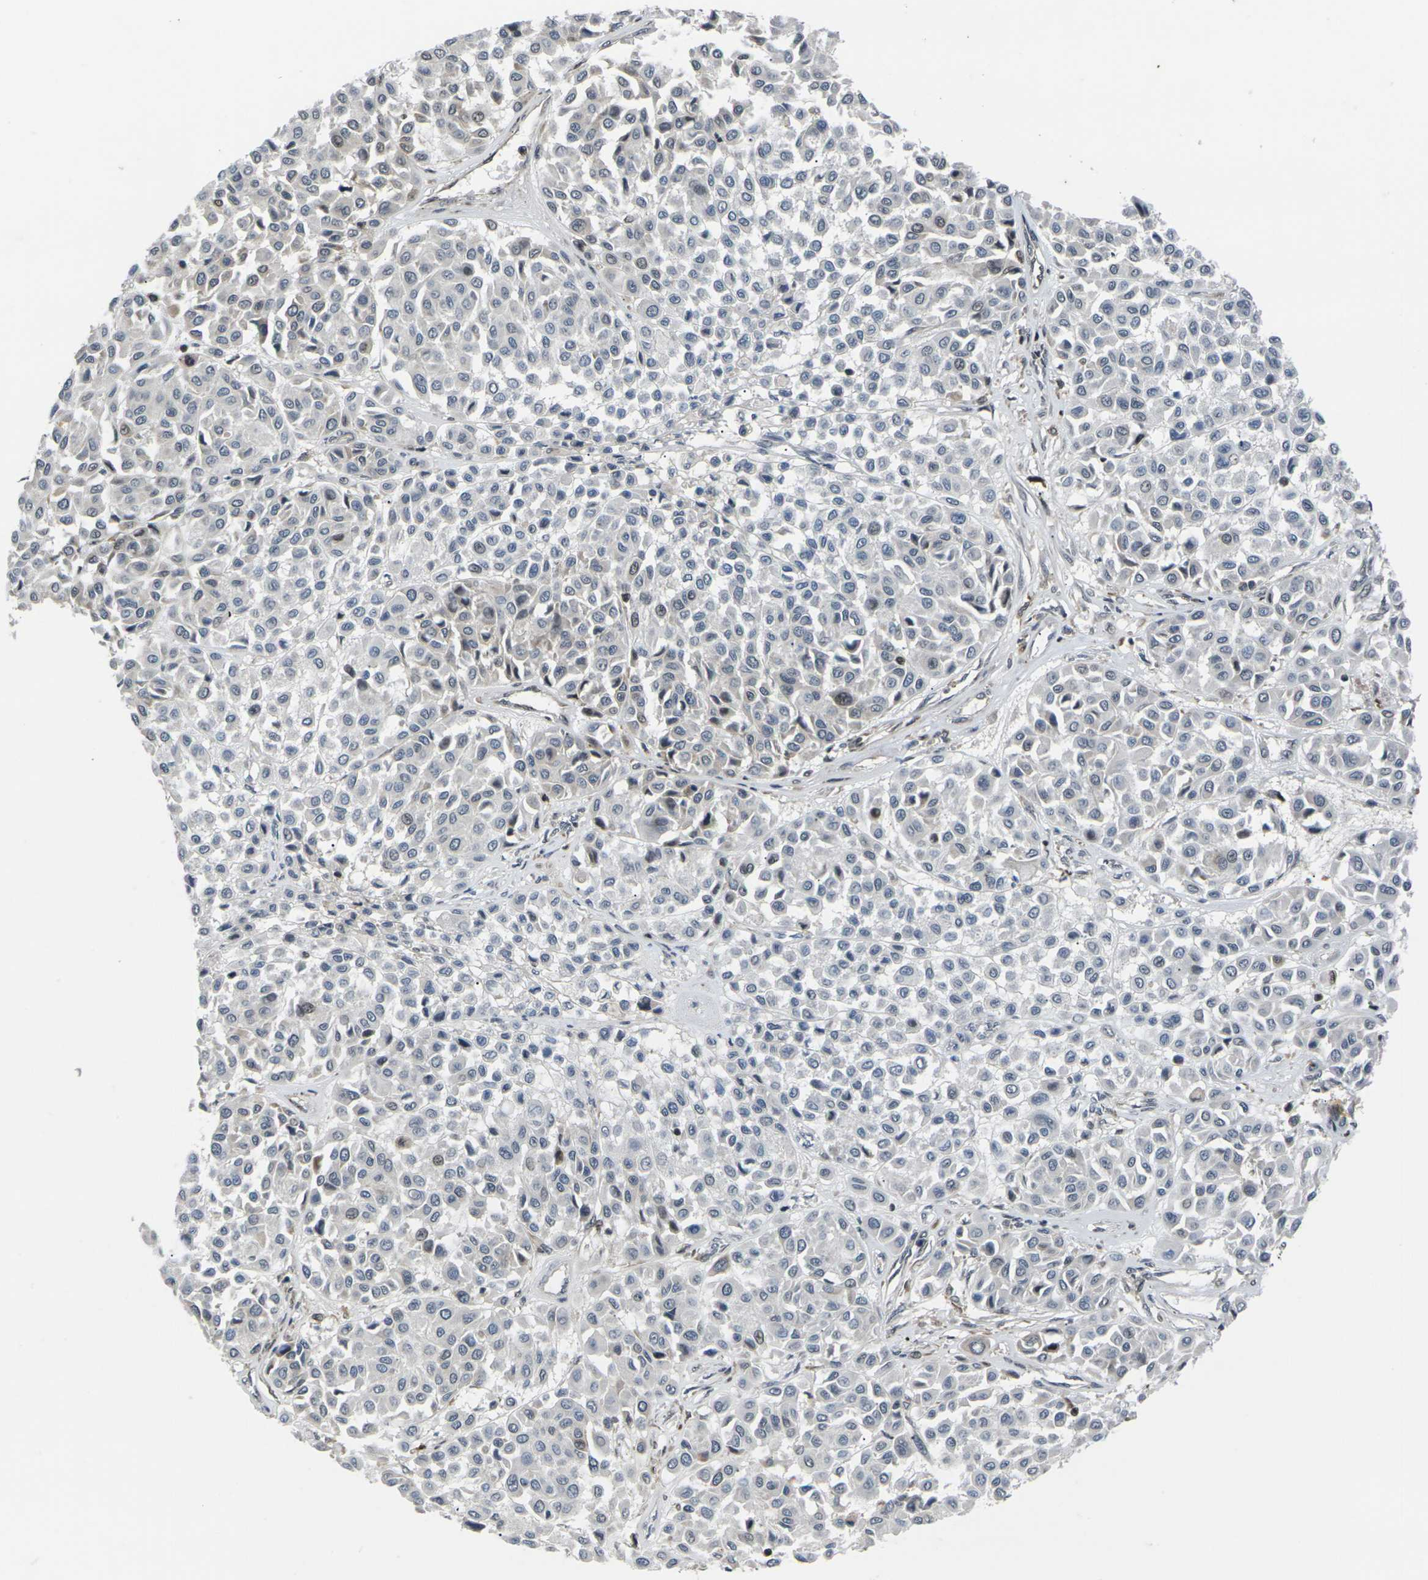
{"staining": {"intensity": "negative", "quantity": "none", "location": "none"}, "tissue": "melanoma", "cell_type": "Tumor cells", "image_type": "cancer", "snomed": [{"axis": "morphology", "description": "Malignant melanoma, Metastatic site"}, {"axis": "topography", "description": "Soft tissue"}], "caption": "An immunohistochemistry (IHC) histopathology image of melanoma is shown. There is no staining in tumor cells of melanoma.", "gene": "RPS6KA3", "patient": {"sex": "male", "age": 41}}